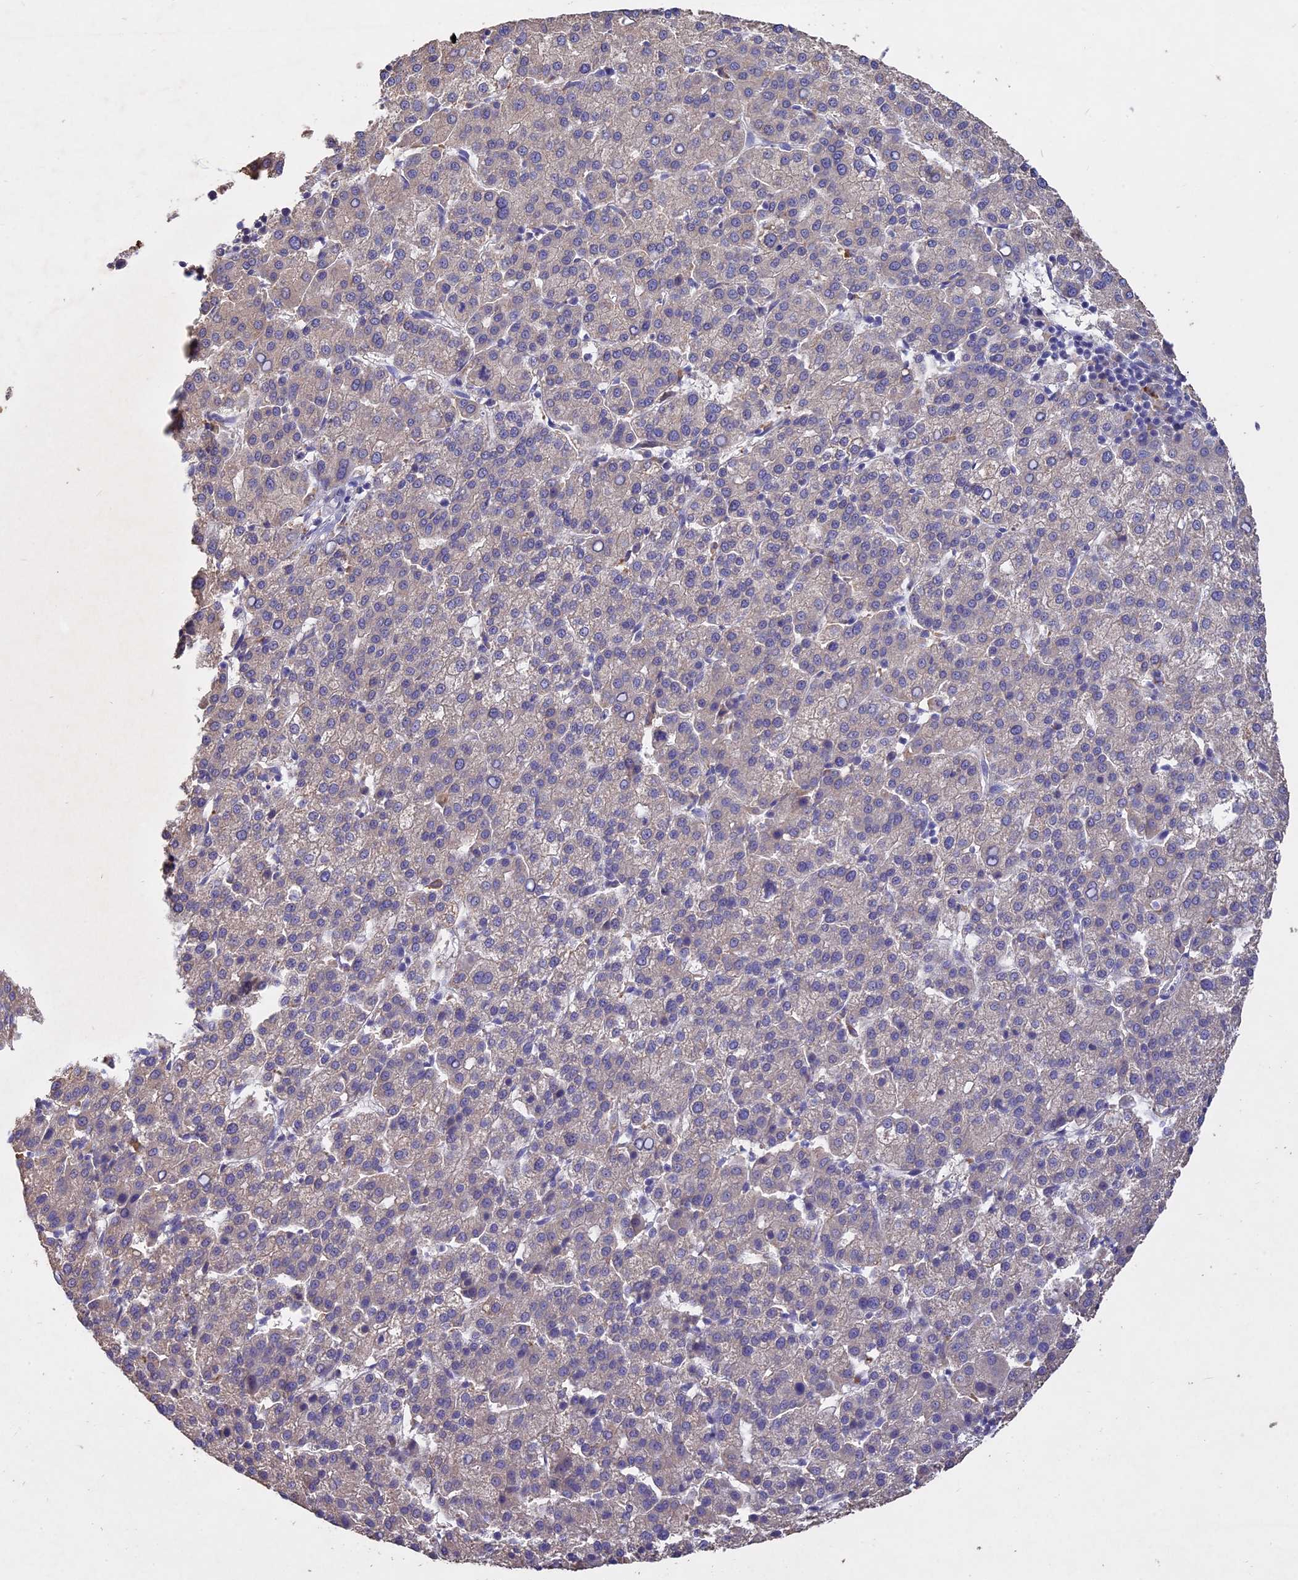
{"staining": {"intensity": "weak", "quantity": "25%-75%", "location": "cytoplasmic/membranous"}, "tissue": "liver cancer", "cell_type": "Tumor cells", "image_type": "cancer", "snomed": [{"axis": "morphology", "description": "Carcinoma, Hepatocellular, NOS"}, {"axis": "topography", "description": "Liver"}], "caption": "Tumor cells display low levels of weak cytoplasmic/membranous expression in approximately 25%-75% of cells in human liver cancer (hepatocellular carcinoma).", "gene": "SLC26A4", "patient": {"sex": "female", "age": 58}}